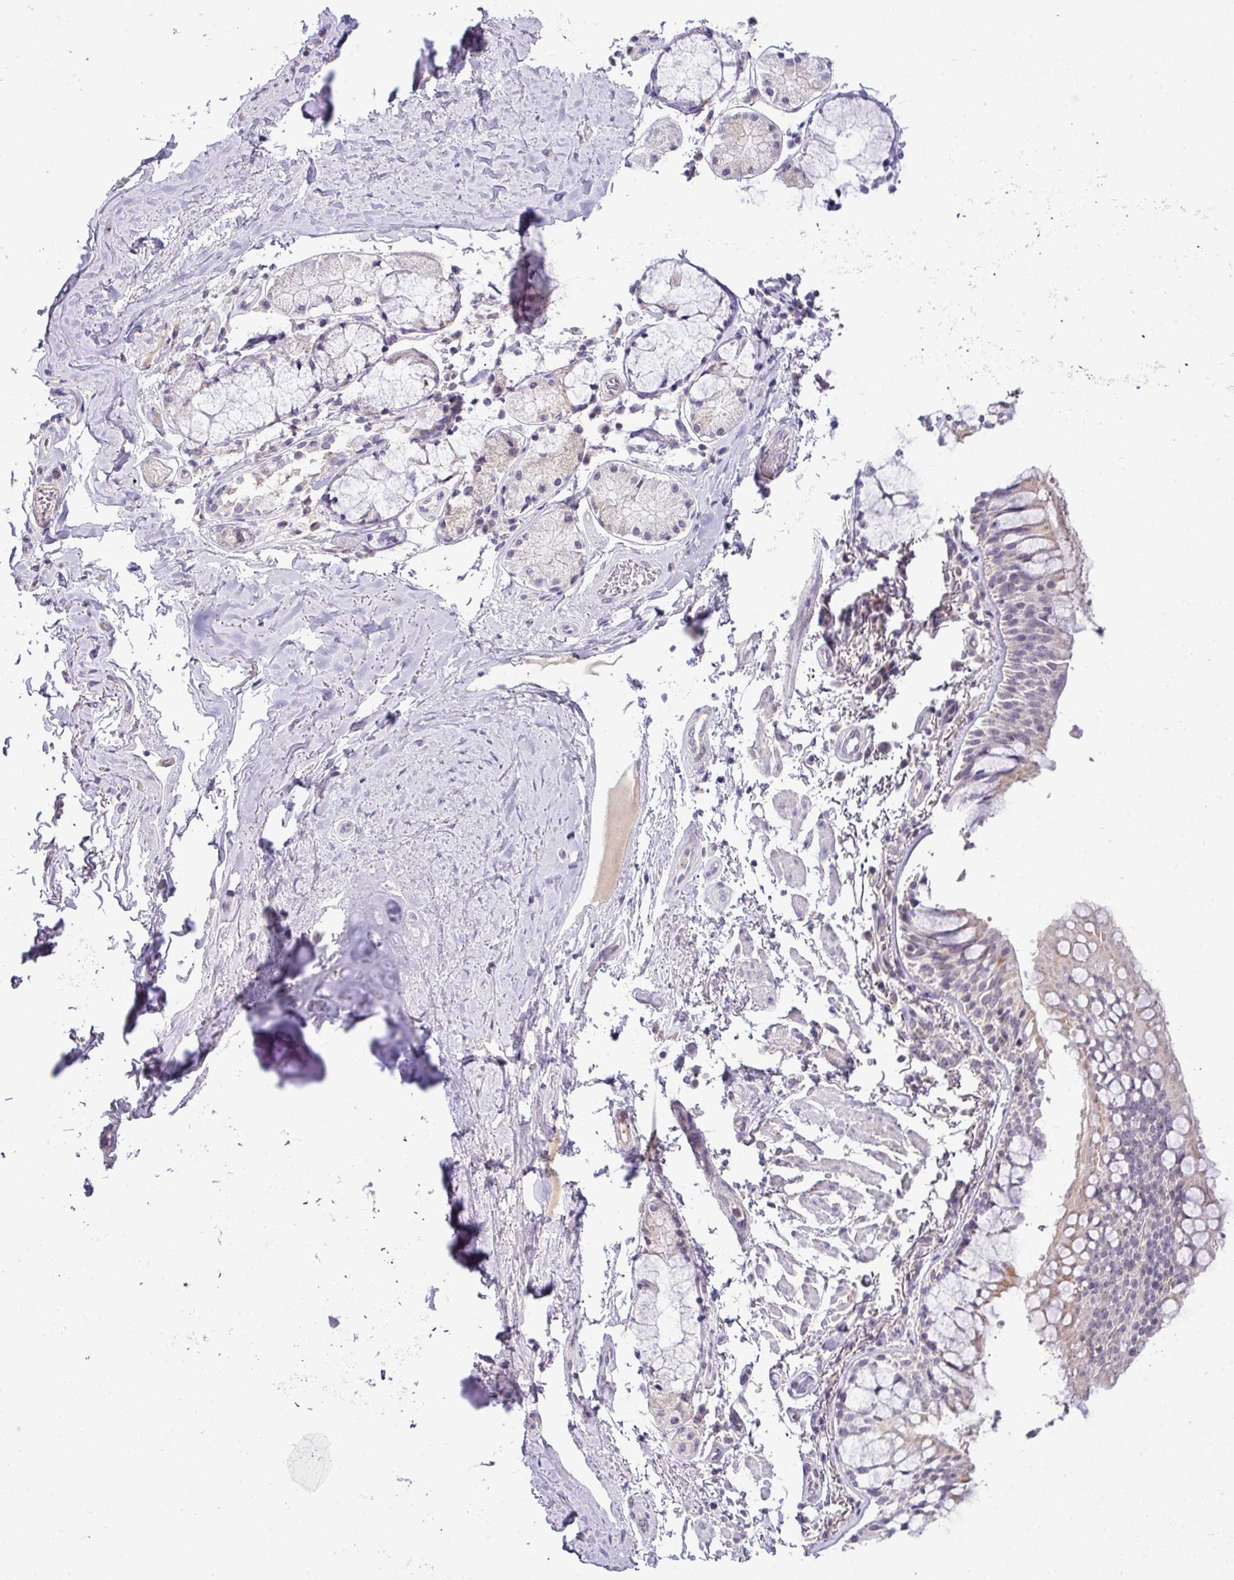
{"staining": {"intensity": "negative", "quantity": "none", "location": "none"}, "tissue": "bronchus", "cell_type": "Respiratory epithelial cells", "image_type": "normal", "snomed": [{"axis": "morphology", "description": "Normal tissue, NOS"}, {"axis": "topography", "description": "Bronchus"}], "caption": "DAB immunohistochemical staining of benign human bronchus reveals no significant expression in respiratory epithelial cells. Nuclei are stained in blue.", "gene": "HBEGF", "patient": {"sex": "male", "age": 70}}